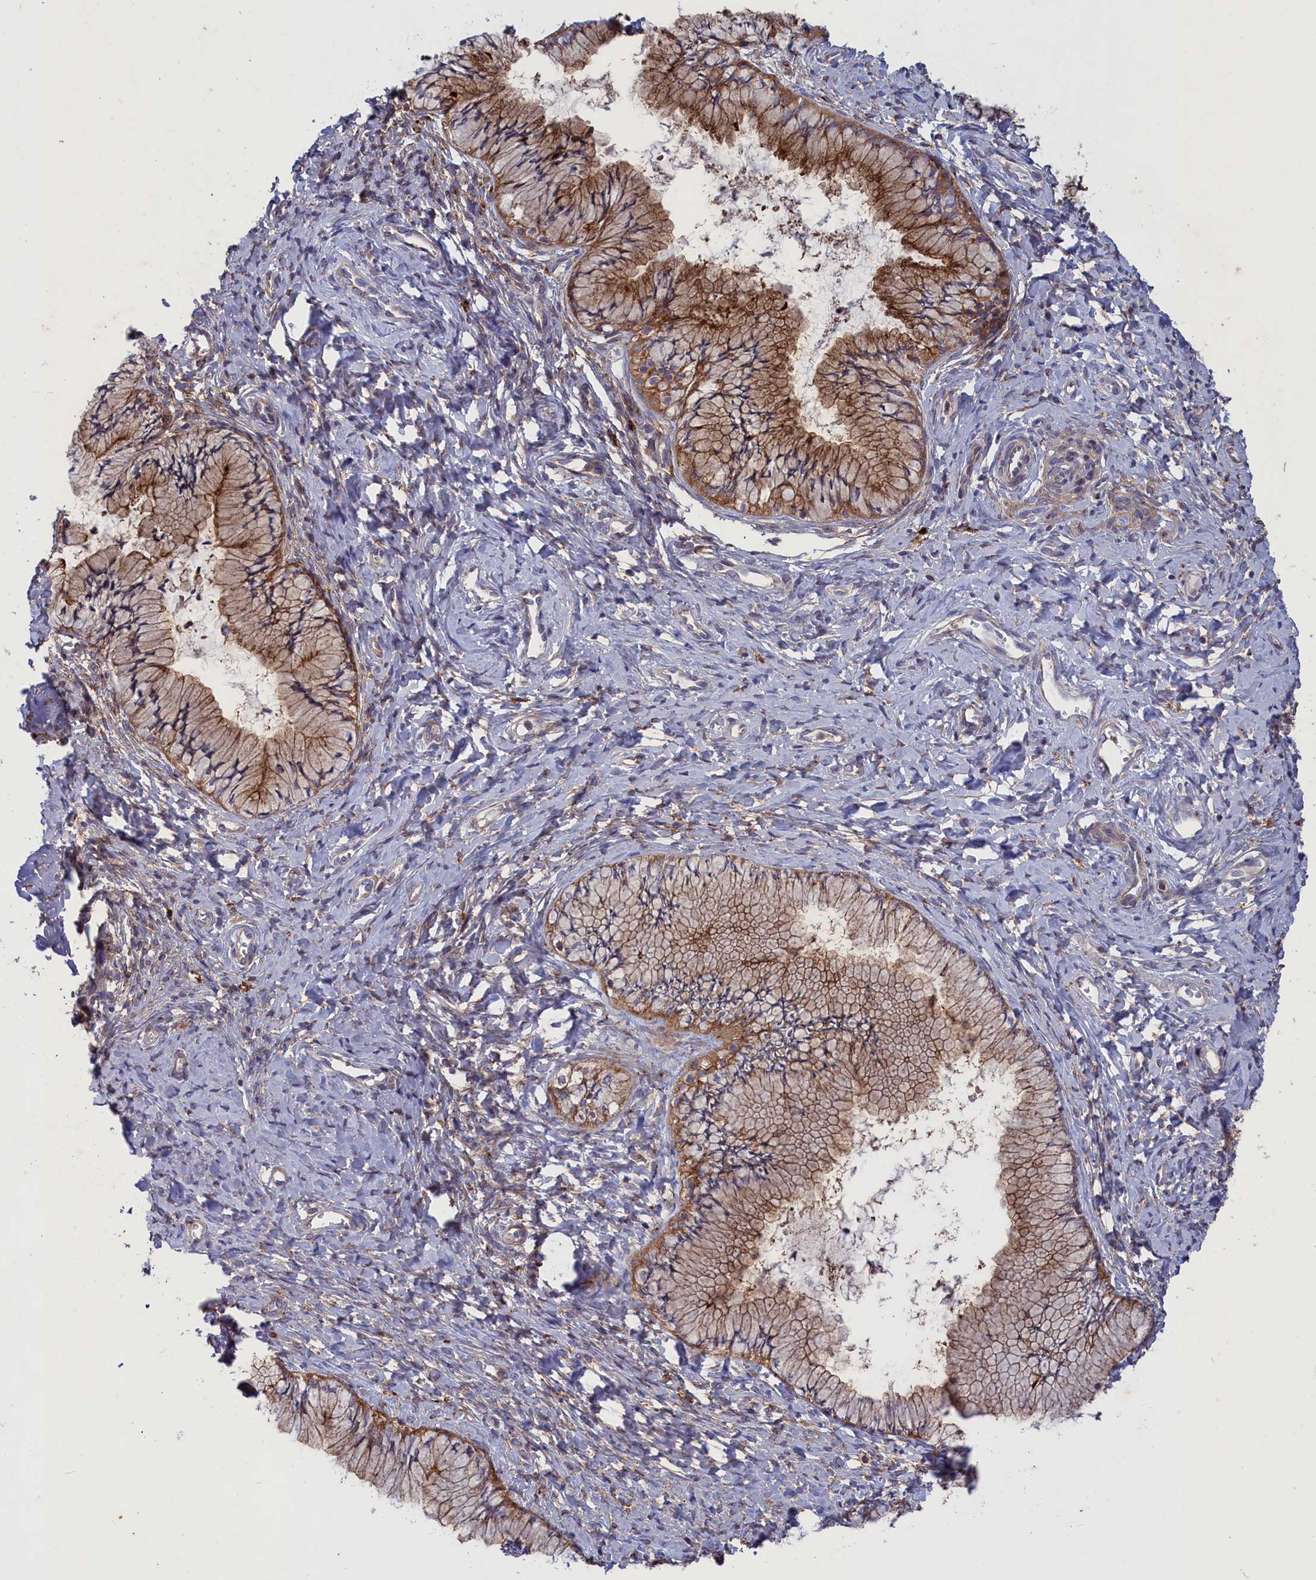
{"staining": {"intensity": "moderate", "quantity": ">75%", "location": "cytoplasmic/membranous"}, "tissue": "cervix", "cell_type": "Glandular cells", "image_type": "normal", "snomed": [{"axis": "morphology", "description": "Normal tissue, NOS"}, {"axis": "topography", "description": "Cervix"}], "caption": "Immunohistochemical staining of normal human cervix reveals >75% levels of moderate cytoplasmic/membranous protein positivity in about >75% of glandular cells.", "gene": "SCAMP4", "patient": {"sex": "female", "age": 42}}